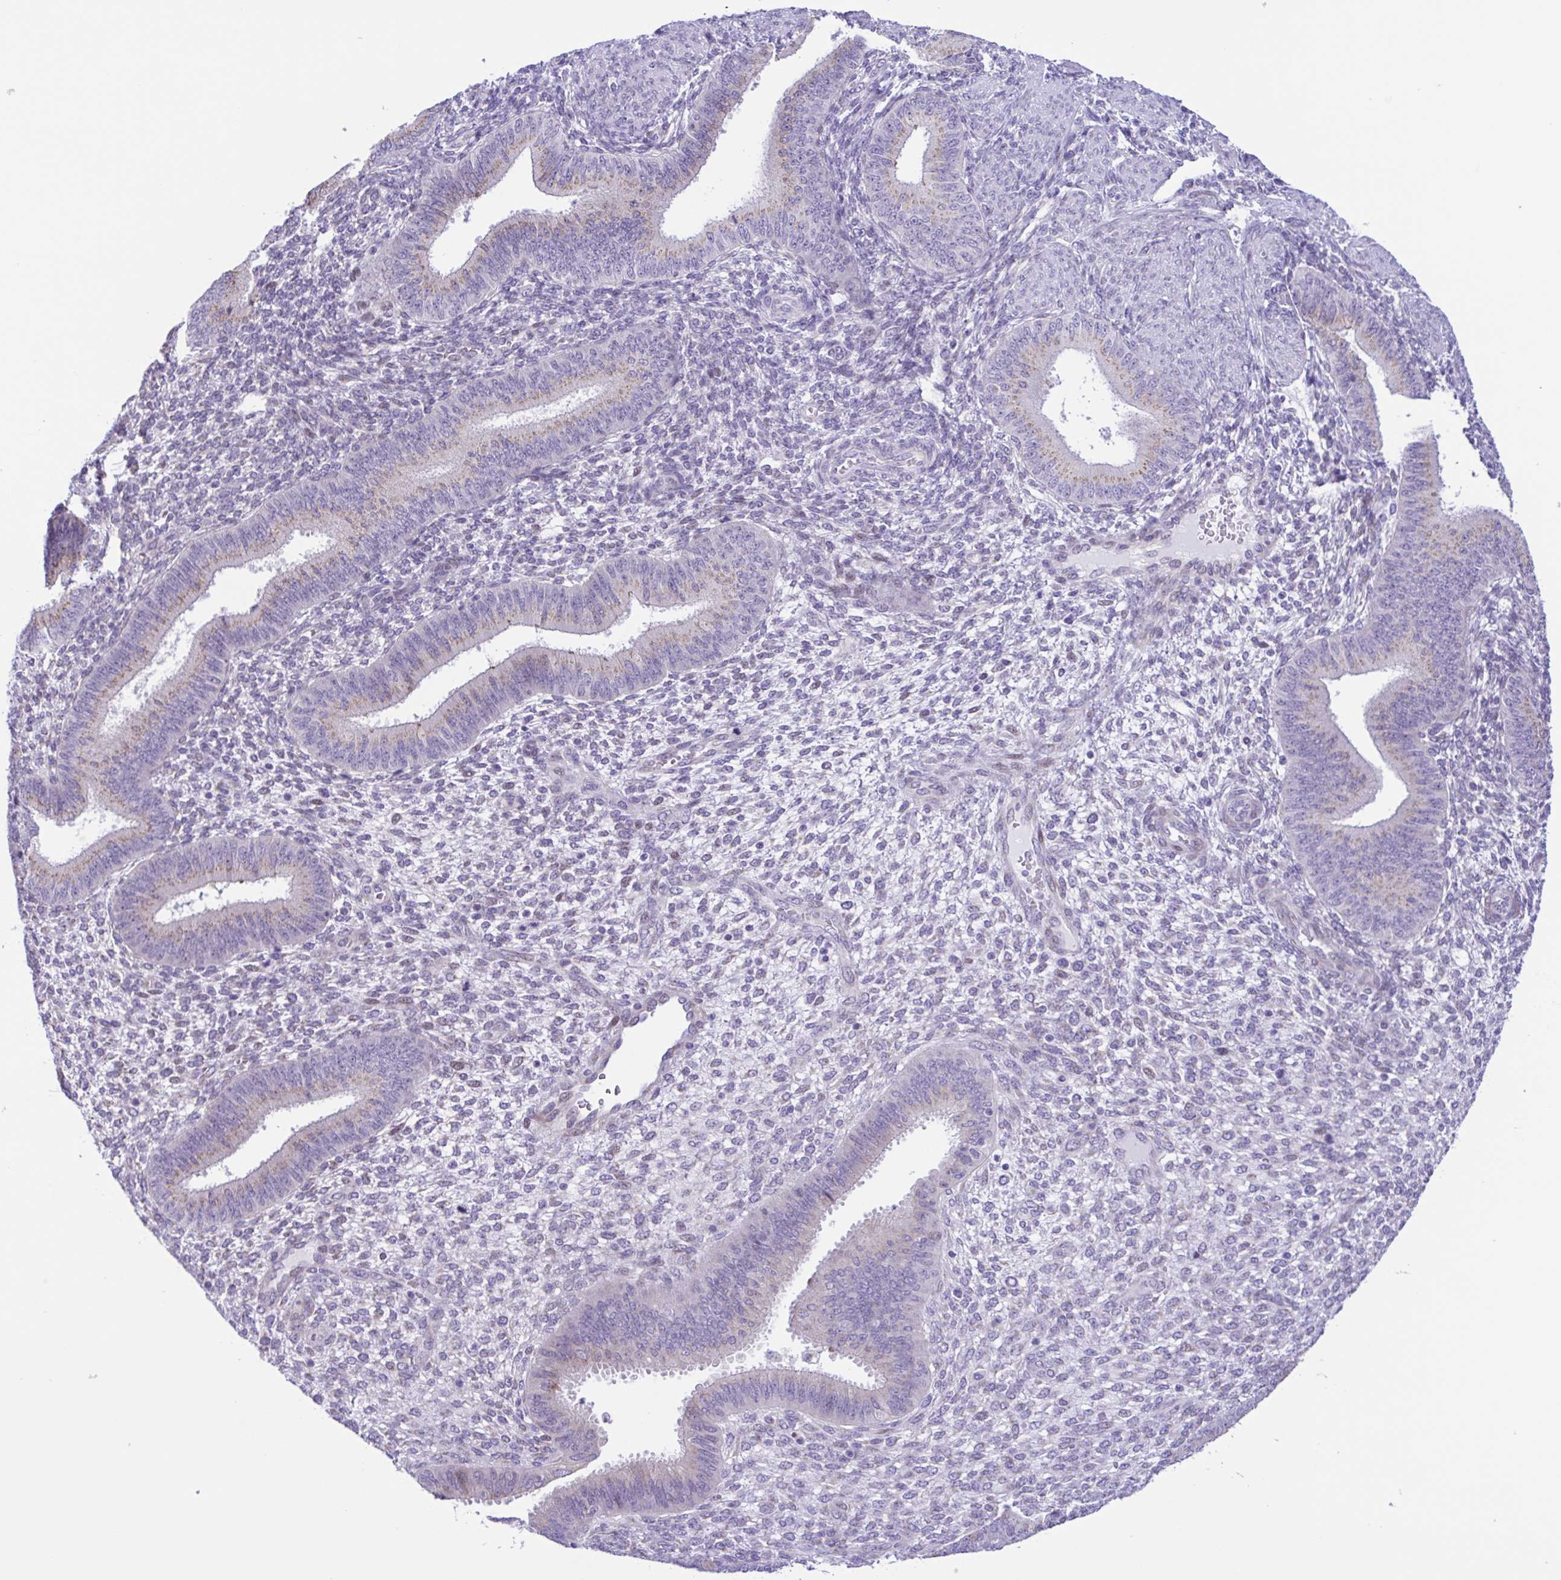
{"staining": {"intensity": "negative", "quantity": "none", "location": "none"}, "tissue": "endometrium", "cell_type": "Cells in endometrial stroma", "image_type": "normal", "snomed": [{"axis": "morphology", "description": "Normal tissue, NOS"}, {"axis": "topography", "description": "Endometrium"}], "caption": "Photomicrograph shows no significant protein expression in cells in endometrial stroma of normal endometrium. Brightfield microscopy of immunohistochemistry stained with DAB (brown) and hematoxylin (blue), captured at high magnification.", "gene": "ENSG00000286022", "patient": {"sex": "female", "age": 39}}